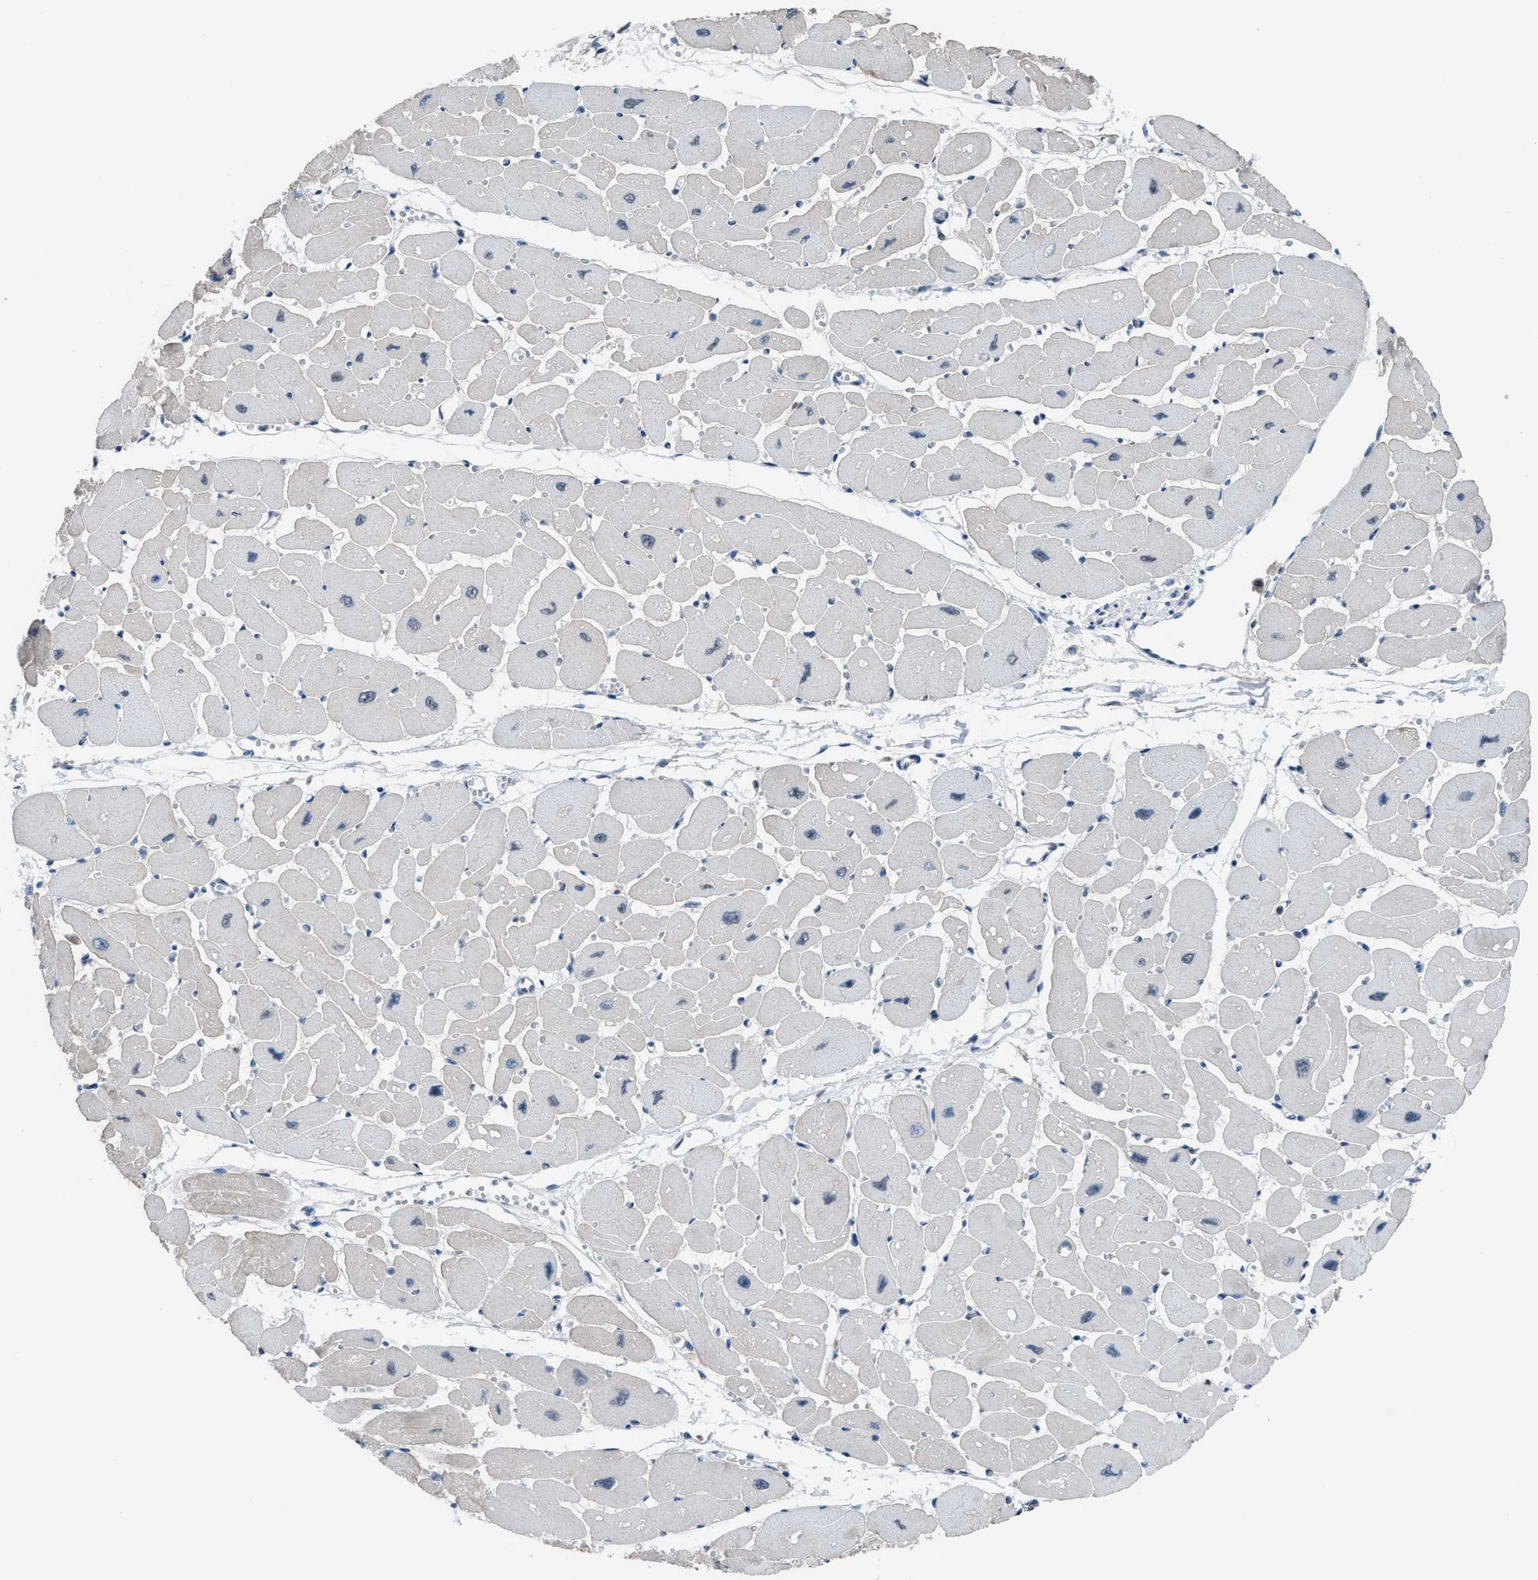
{"staining": {"intensity": "weak", "quantity": "25%-75%", "location": "cytoplasmic/membranous,nuclear"}, "tissue": "heart muscle", "cell_type": "Cardiomyocytes", "image_type": "normal", "snomed": [{"axis": "morphology", "description": "Normal tissue, NOS"}, {"axis": "topography", "description": "Heart"}], "caption": "Heart muscle stained for a protein (brown) shows weak cytoplasmic/membranous,nuclear positive staining in about 25%-75% of cardiomyocytes.", "gene": "ZNF276", "patient": {"sex": "female", "age": 54}}